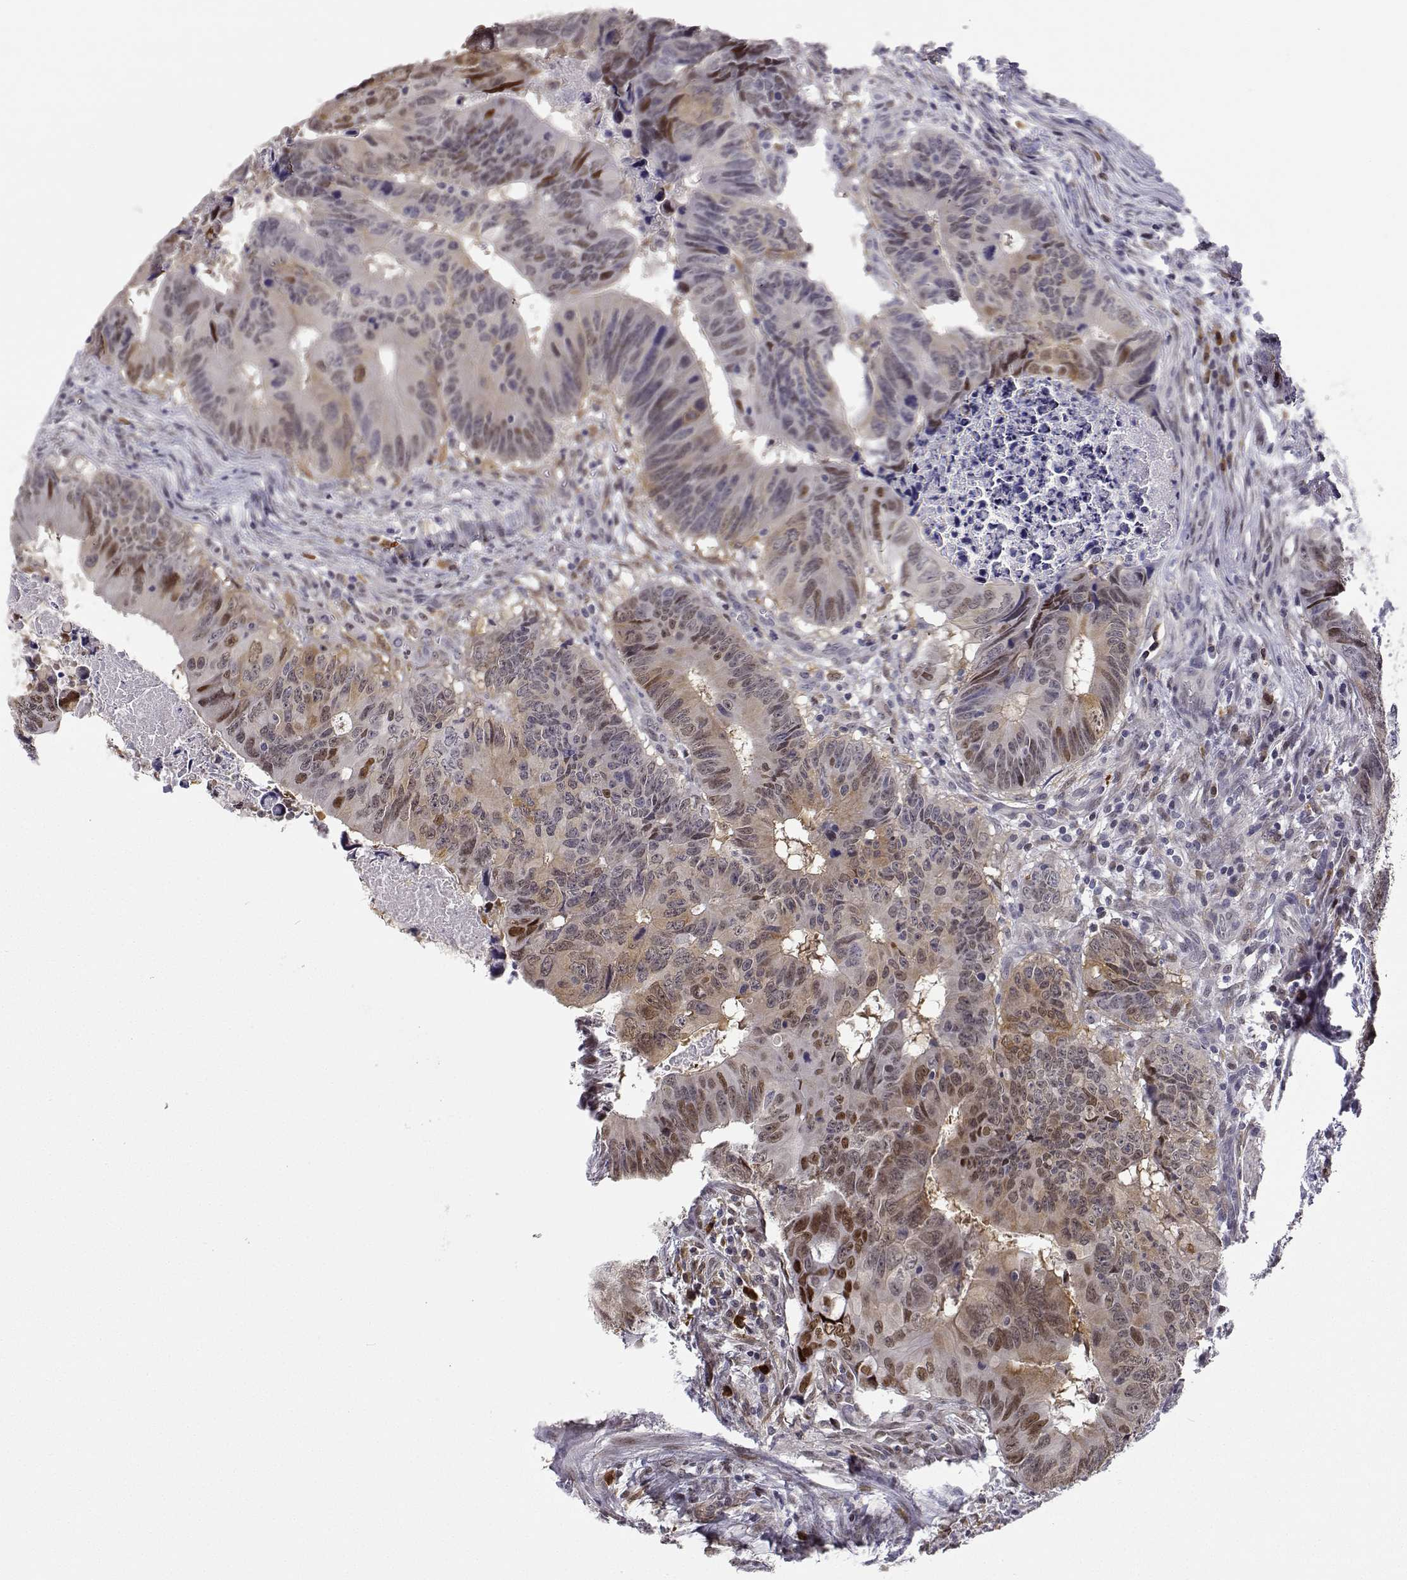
{"staining": {"intensity": "moderate", "quantity": "25%-75%", "location": "cytoplasmic/membranous,nuclear"}, "tissue": "colorectal cancer", "cell_type": "Tumor cells", "image_type": "cancer", "snomed": [{"axis": "morphology", "description": "Adenocarcinoma, NOS"}, {"axis": "topography", "description": "Colon"}], "caption": "Protein staining by IHC shows moderate cytoplasmic/membranous and nuclear staining in approximately 25%-75% of tumor cells in colorectal cancer (adenocarcinoma).", "gene": "PHGDH", "patient": {"sex": "female", "age": 82}}